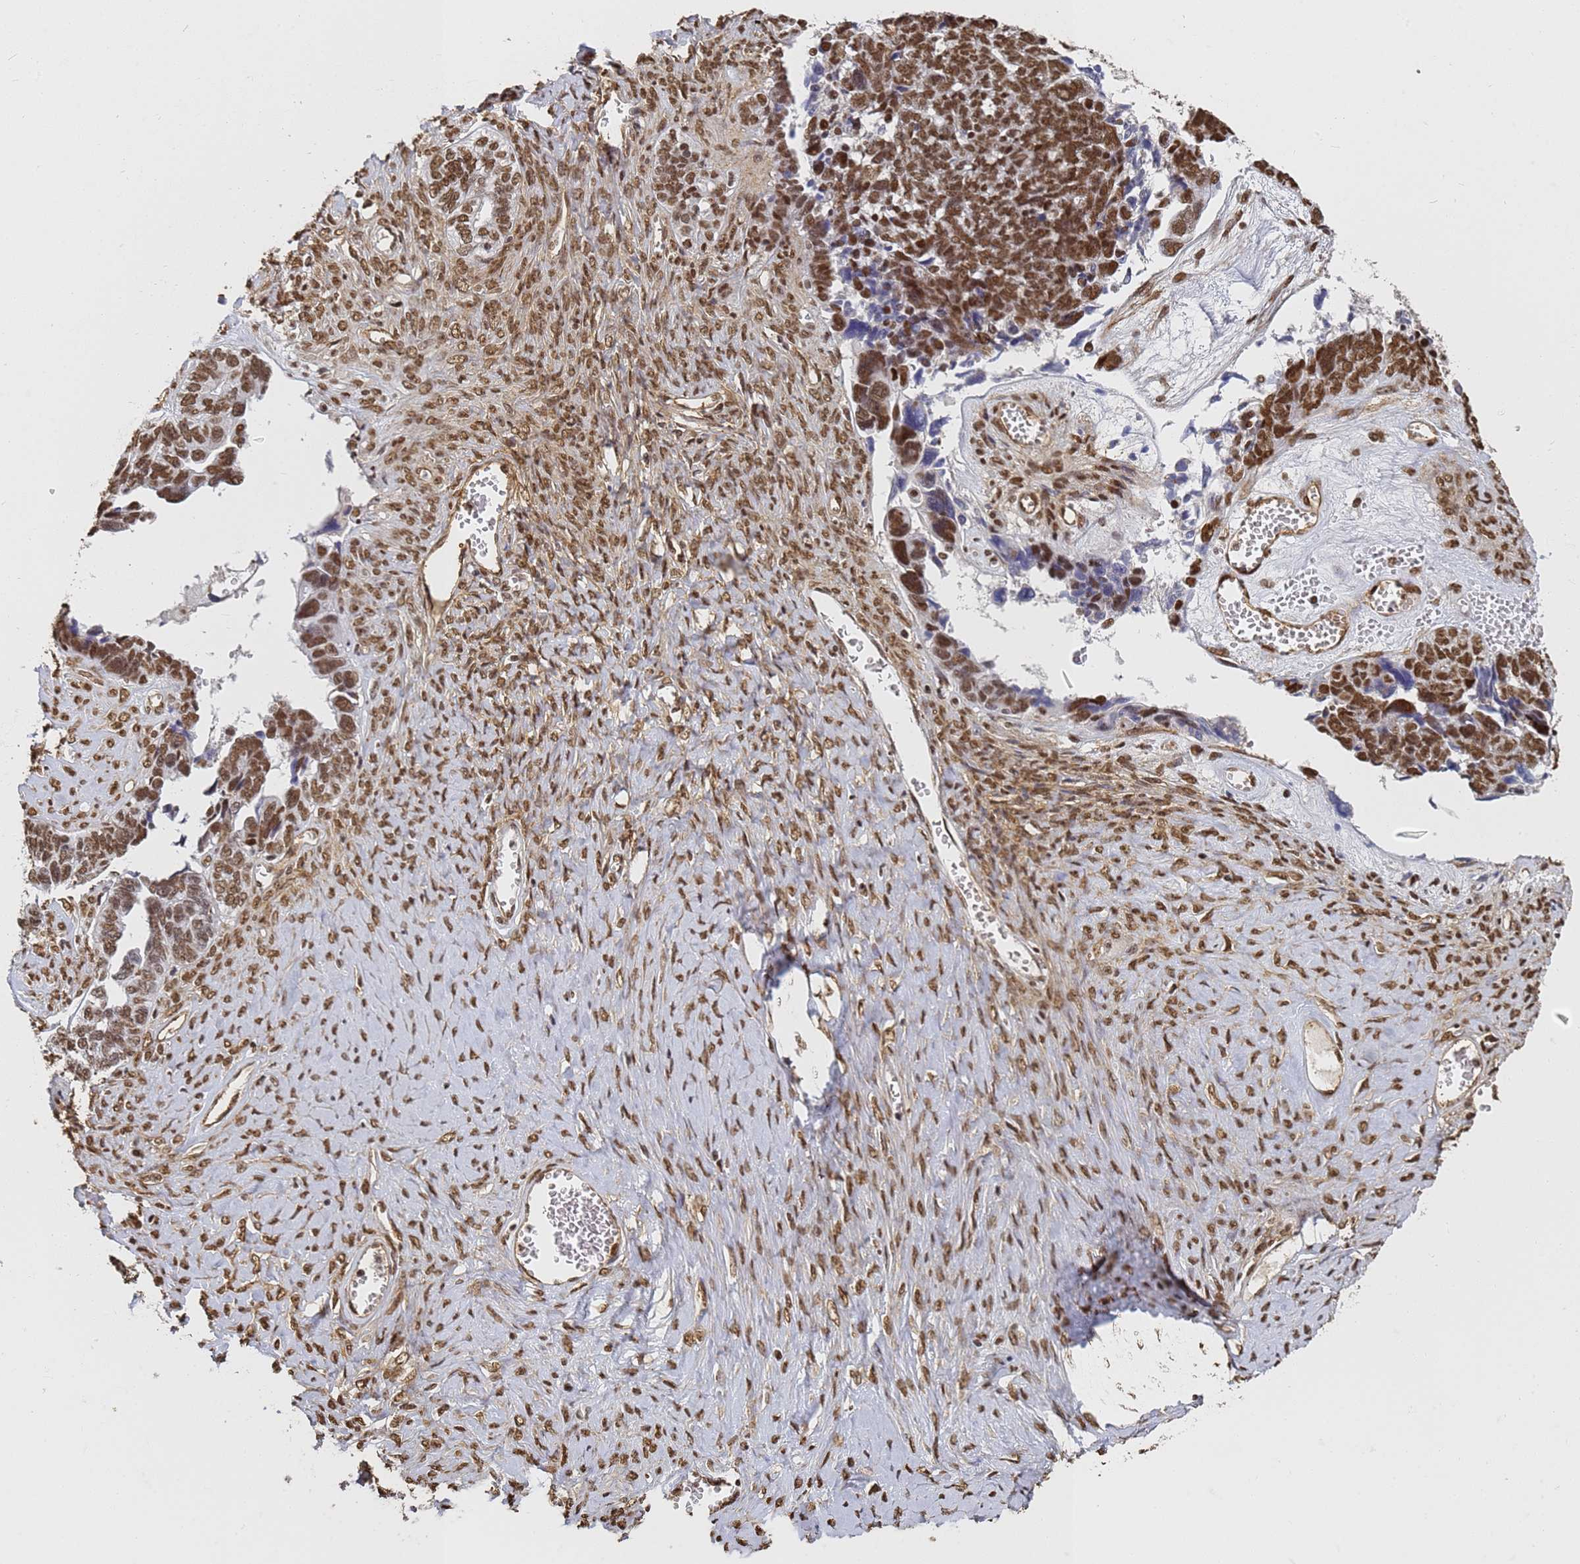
{"staining": {"intensity": "strong", "quantity": ">75%", "location": "nuclear"}, "tissue": "ovarian cancer", "cell_type": "Tumor cells", "image_type": "cancer", "snomed": [{"axis": "morphology", "description": "Cystadenocarcinoma, serous, NOS"}, {"axis": "topography", "description": "Ovary"}], "caption": "Ovarian cancer stained for a protein exhibits strong nuclear positivity in tumor cells.", "gene": "RAVER2", "patient": {"sex": "female", "age": 79}}